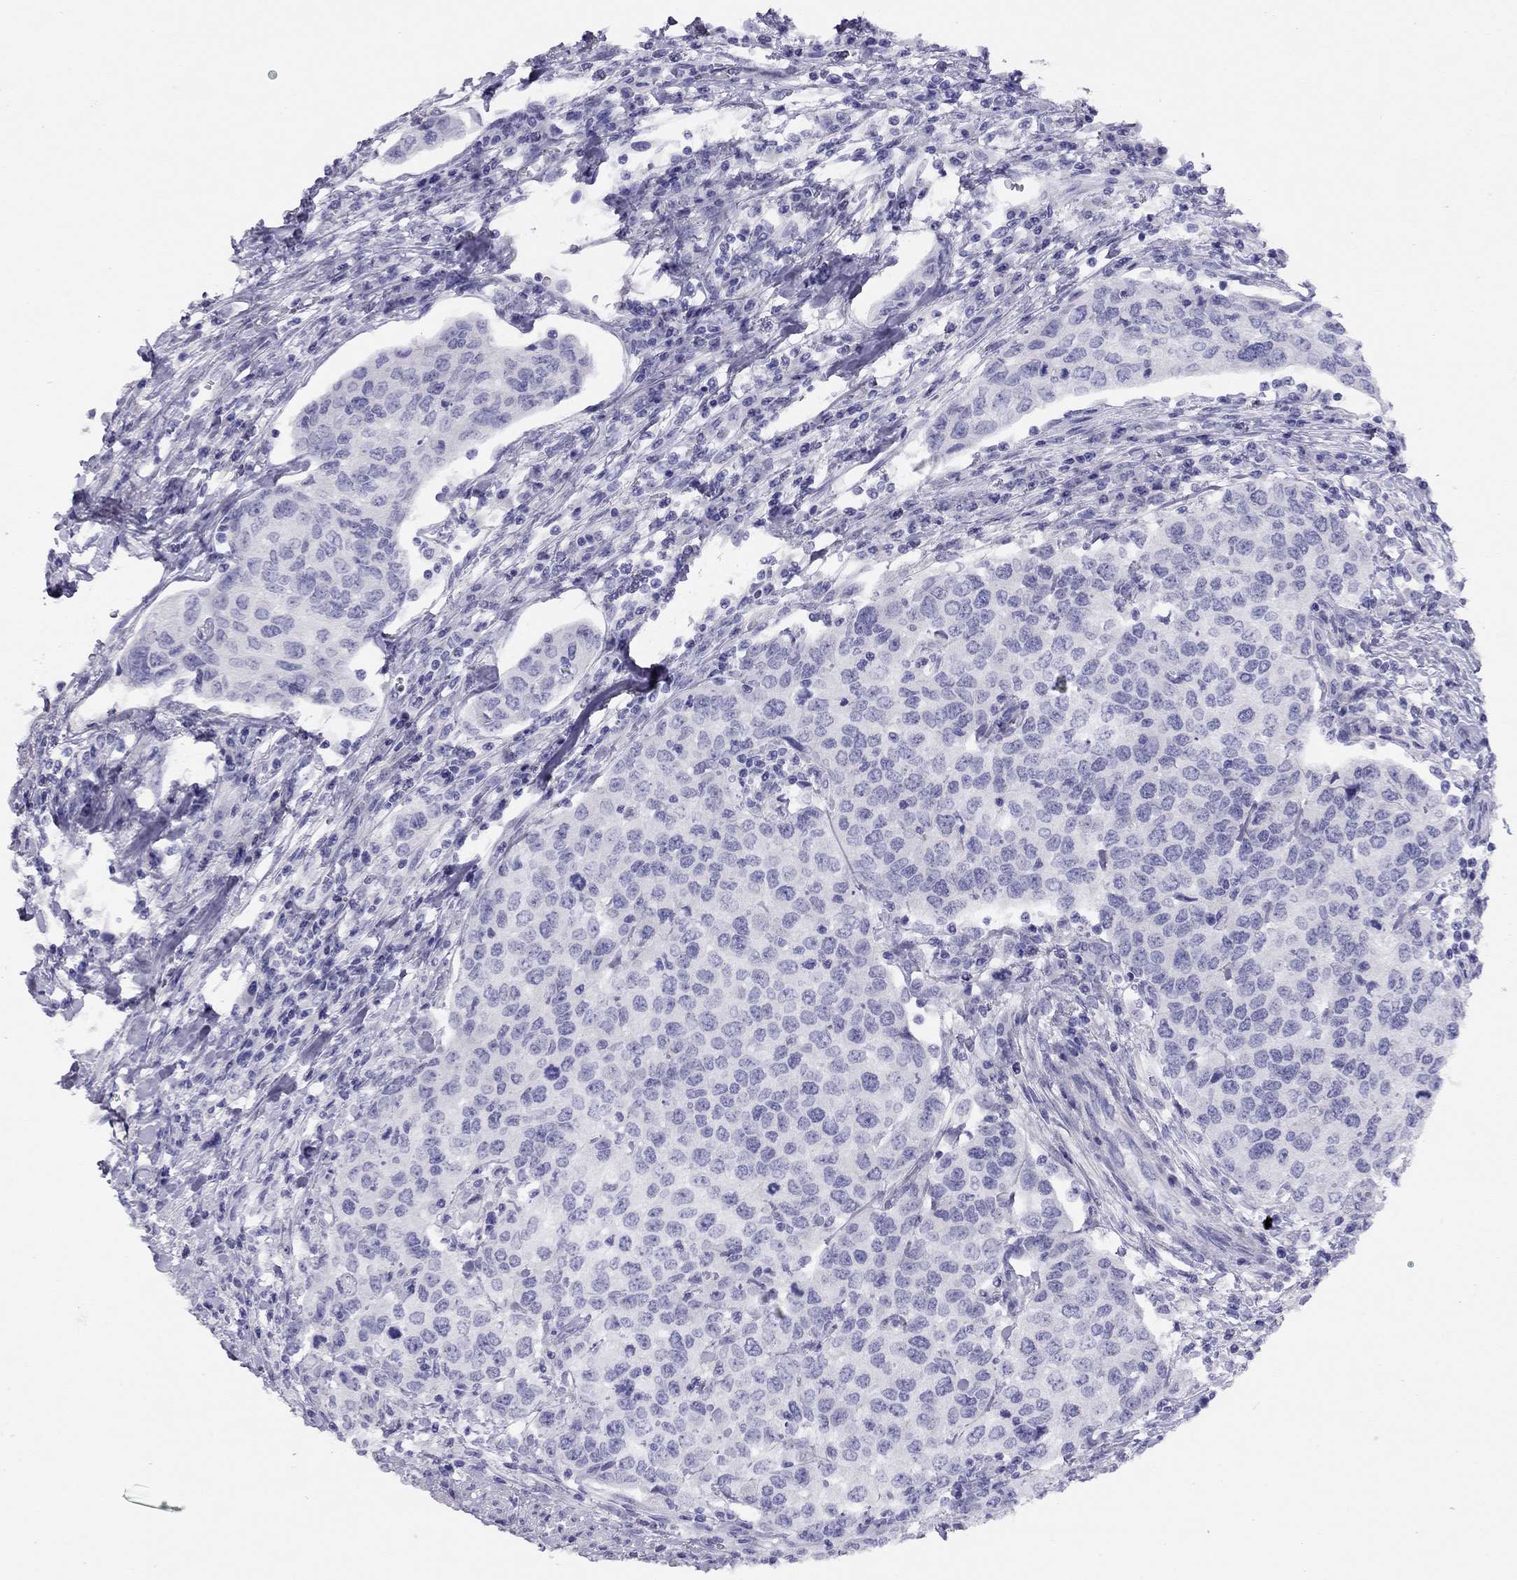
{"staining": {"intensity": "negative", "quantity": "none", "location": "none"}, "tissue": "urothelial cancer", "cell_type": "Tumor cells", "image_type": "cancer", "snomed": [{"axis": "morphology", "description": "Urothelial carcinoma, High grade"}, {"axis": "topography", "description": "Urinary bladder"}], "caption": "A histopathology image of urothelial cancer stained for a protein shows no brown staining in tumor cells.", "gene": "LRIT2", "patient": {"sex": "female", "age": 78}}